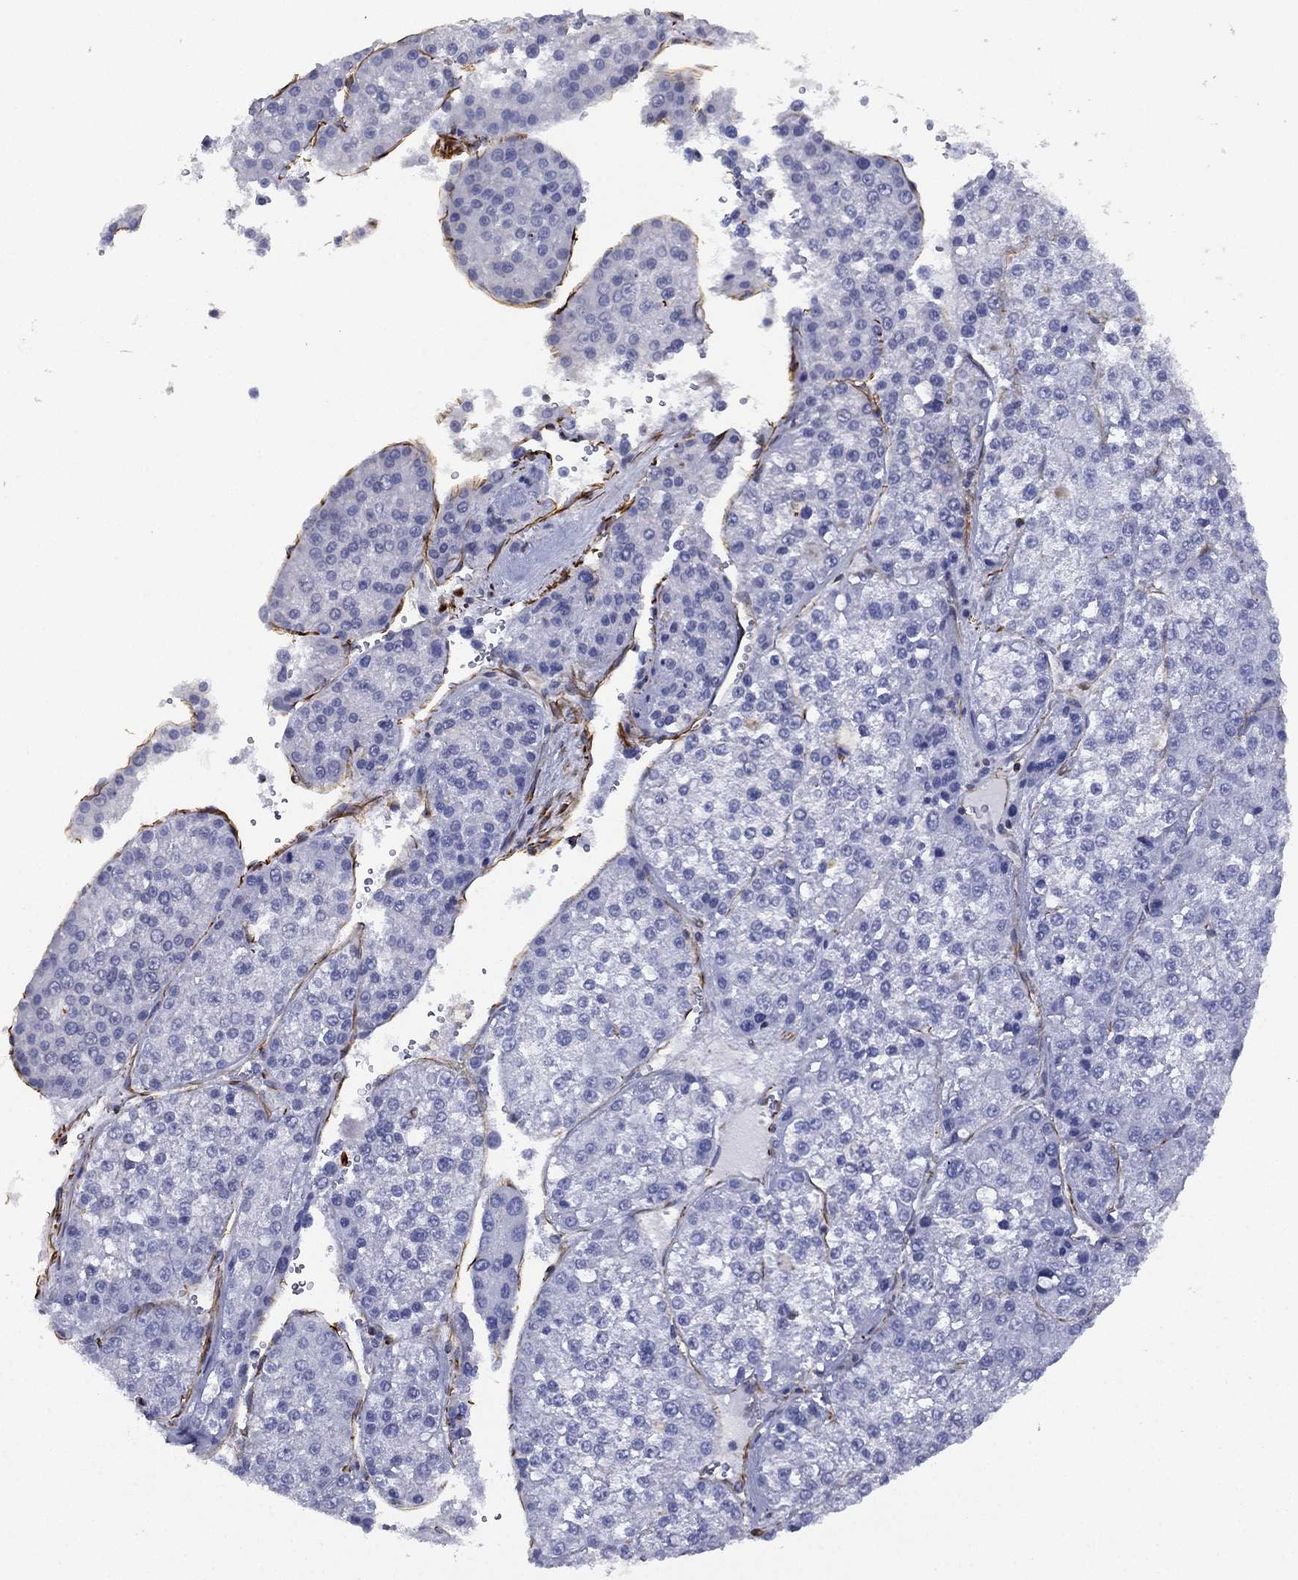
{"staining": {"intensity": "negative", "quantity": "none", "location": "none"}, "tissue": "liver cancer", "cell_type": "Tumor cells", "image_type": "cancer", "snomed": [{"axis": "morphology", "description": "Carcinoma, Hepatocellular, NOS"}, {"axis": "topography", "description": "Liver"}], "caption": "Immunohistochemistry photomicrograph of neoplastic tissue: human liver hepatocellular carcinoma stained with DAB shows no significant protein staining in tumor cells.", "gene": "MAS1", "patient": {"sex": "female", "age": 73}}